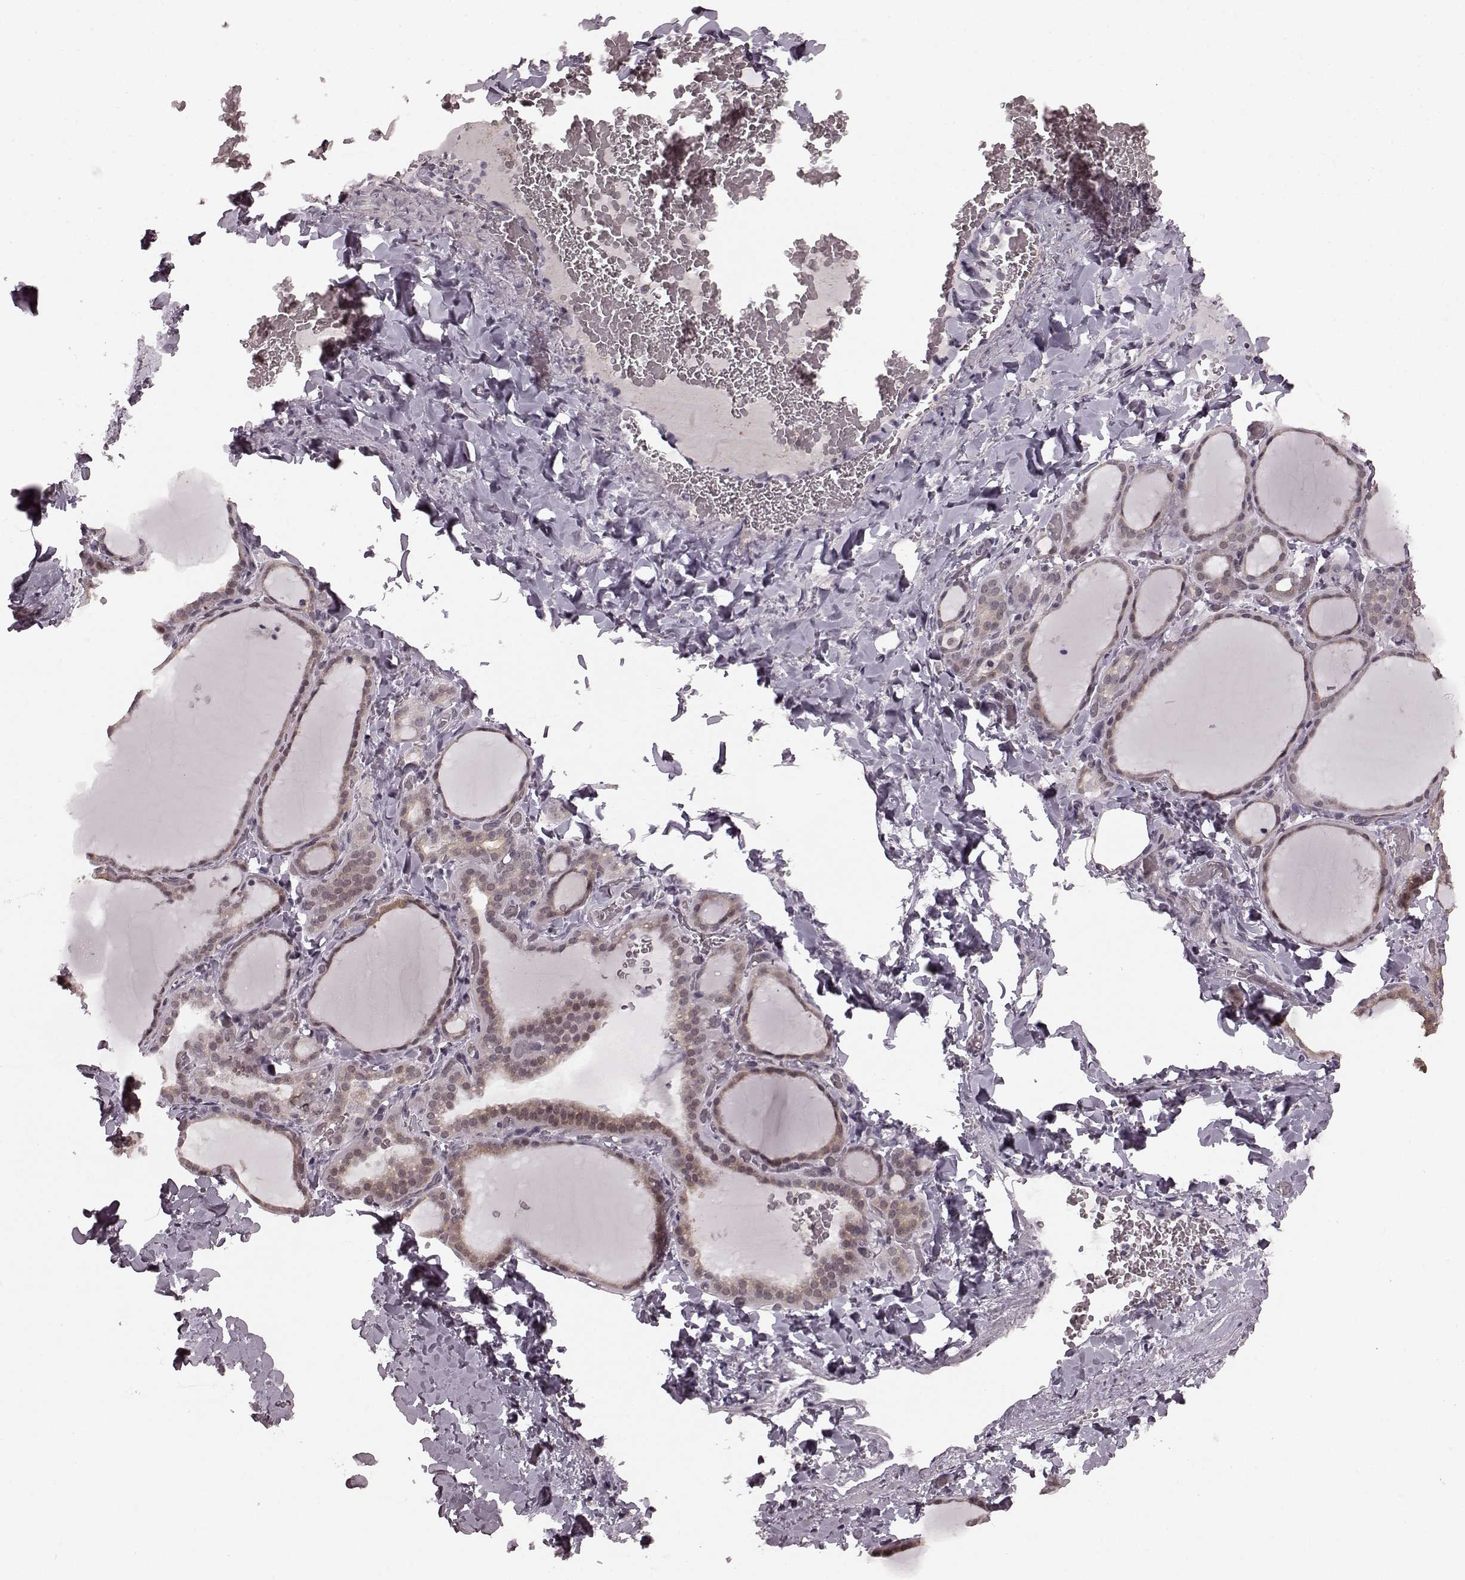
{"staining": {"intensity": "weak", "quantity": ">75%", "location": "cytoplasmic/membranous"}, "tissue": "thyroid gland", "cell_type": "Glandular cells", "image_type": "normal", "snomed": [{"axis": "morphology", "description": "Normal tissue, NOS"}, {"axis": "topography", "description": "Thyroid gland"}], "caption": "Protein staining shows weak cytoplasmic/membranous staining in about >75% of glandular cells in unremarkable thyroid gland.", "gene": "PLCB4", "patient": {"sex": "female", "age": 22}}